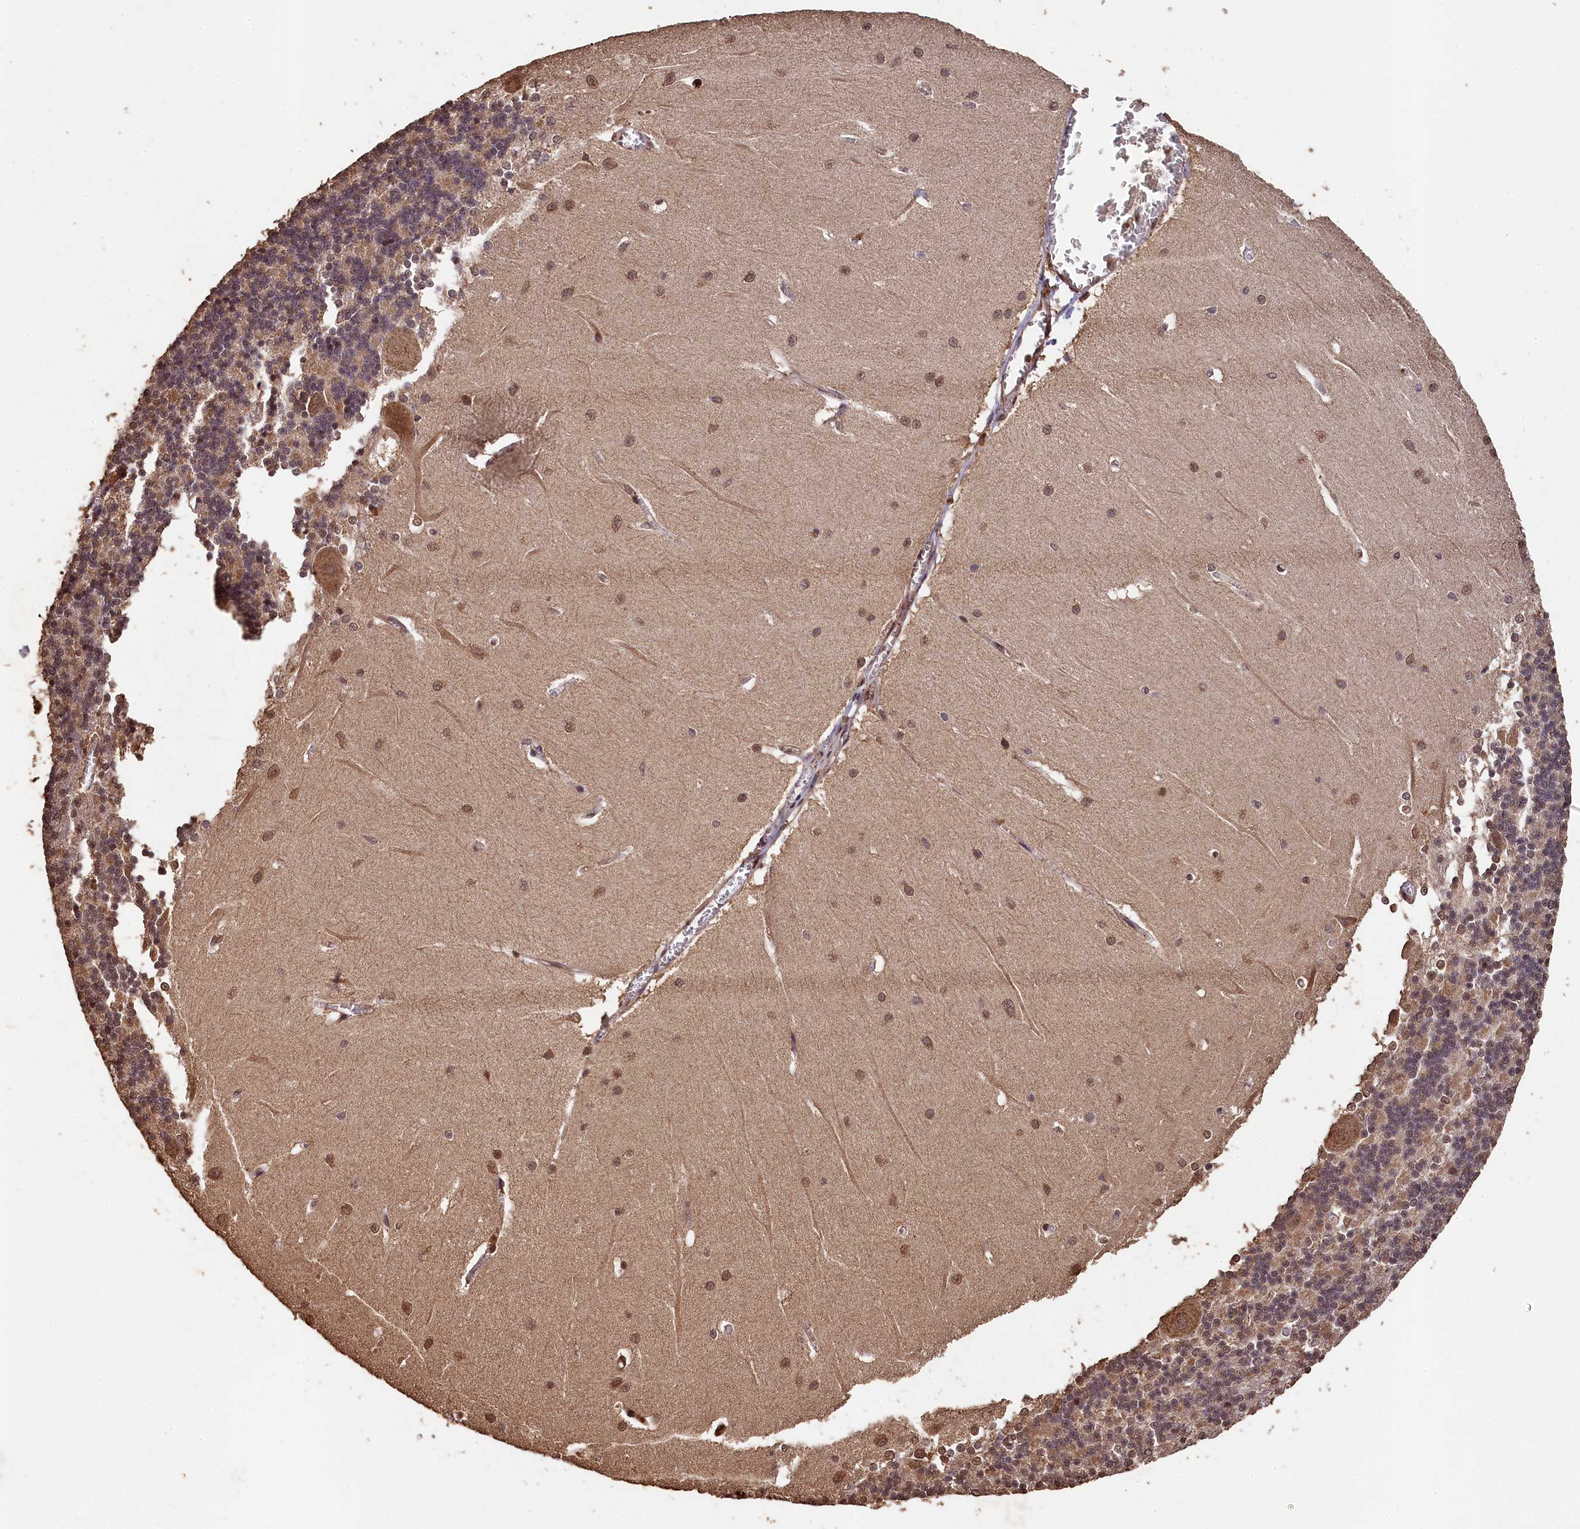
{"staining": {"intensity": "weak", "quantity": "25%-75%", "location": "cytoplasmic/membranous,nuclear"}, "tissue": "cerebellum", "cell_type": "Cells in granular layer", "image_type": "normal", "snomed": [{"axis": "morphology", "description": "Normal tissue, NOS"}, {"axis": "topography", "description": "Cerebellum"}], "caption": "Cerebellum stained with DAB (3,3'-diaminobenzidine) immunohistochemistry reveals low levels of weak cytoplasmic/membranous,nuclear staining in approximately 25%-75% of cells in granular layer. Using DAB (3,3'-diaminobenzidine) (brown) and hematoxylin (blue) stains, captured at high magnification using brightfield microscopy.", "gene": "CEP57L1", "patient": {"sex": "male", "age": 37}}